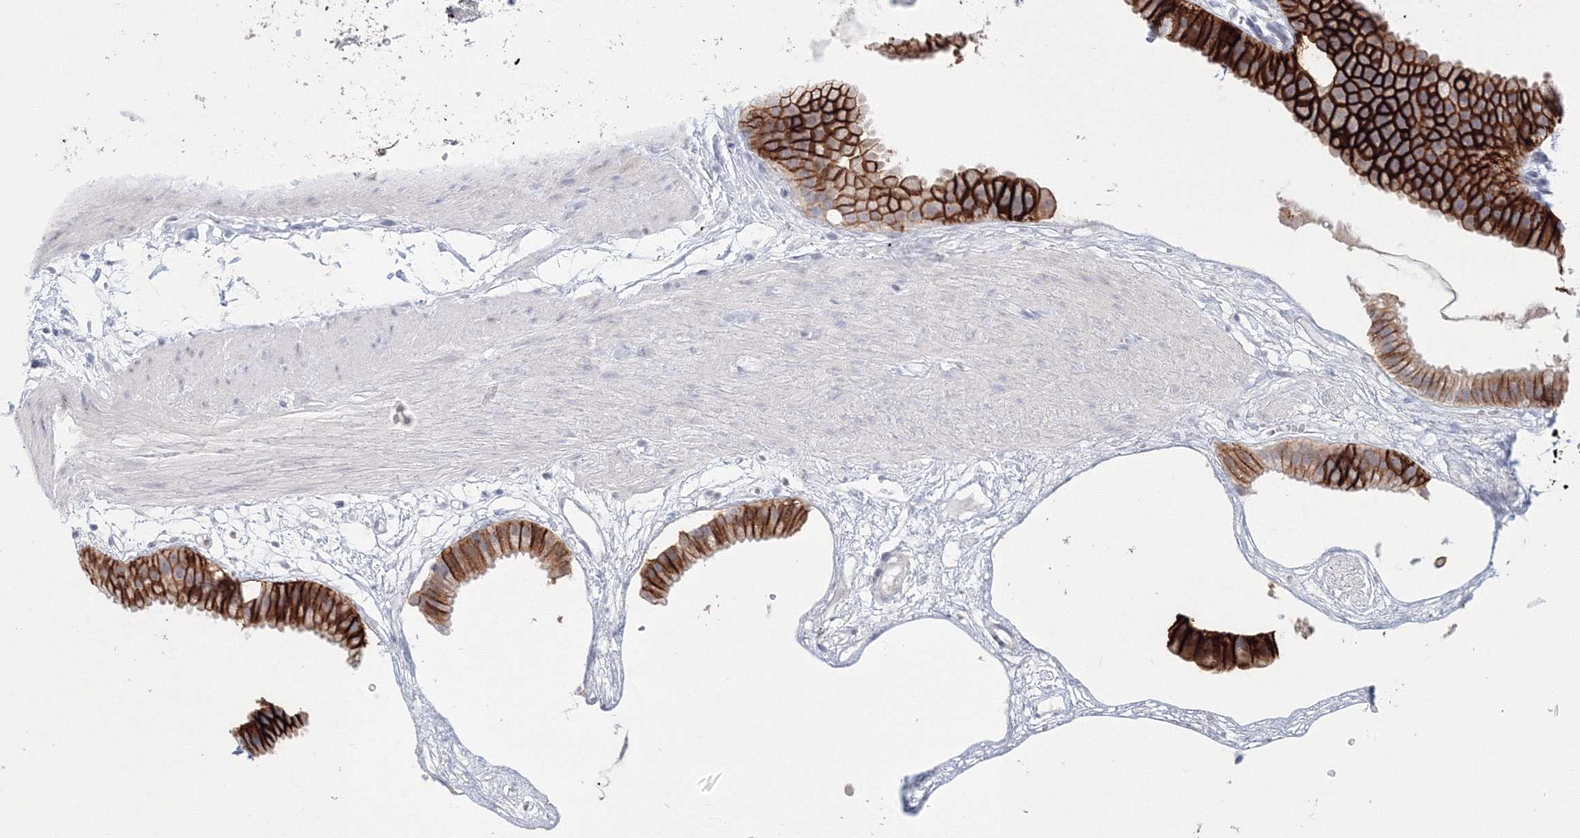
{"staining": {"intensity": "strong", "quantity": "25%-75%", "location": "cytoplasmic/membranous"}, "tissue": "gallbladder", "cell_type": "Glandular cells", "image_type": "normal", "snomed": [{"axis": "morphology", "description": "Normal tissue, NOS"}, {"axis": "topography", "description": "Gallbladder"}], "caption": "High-magnification brightfield microscopy of benign gallbladder stained with DAB (3,3'-diaminobenzidine) (brown) and counterstained with hematoxylin (blue). glandular cells exhibit strong cytoplasmic/membranous positivity is appreciated in about25%-75% of cells.", "gene": "VSIG1", "patient": {"sex": "female", "age": 64}}